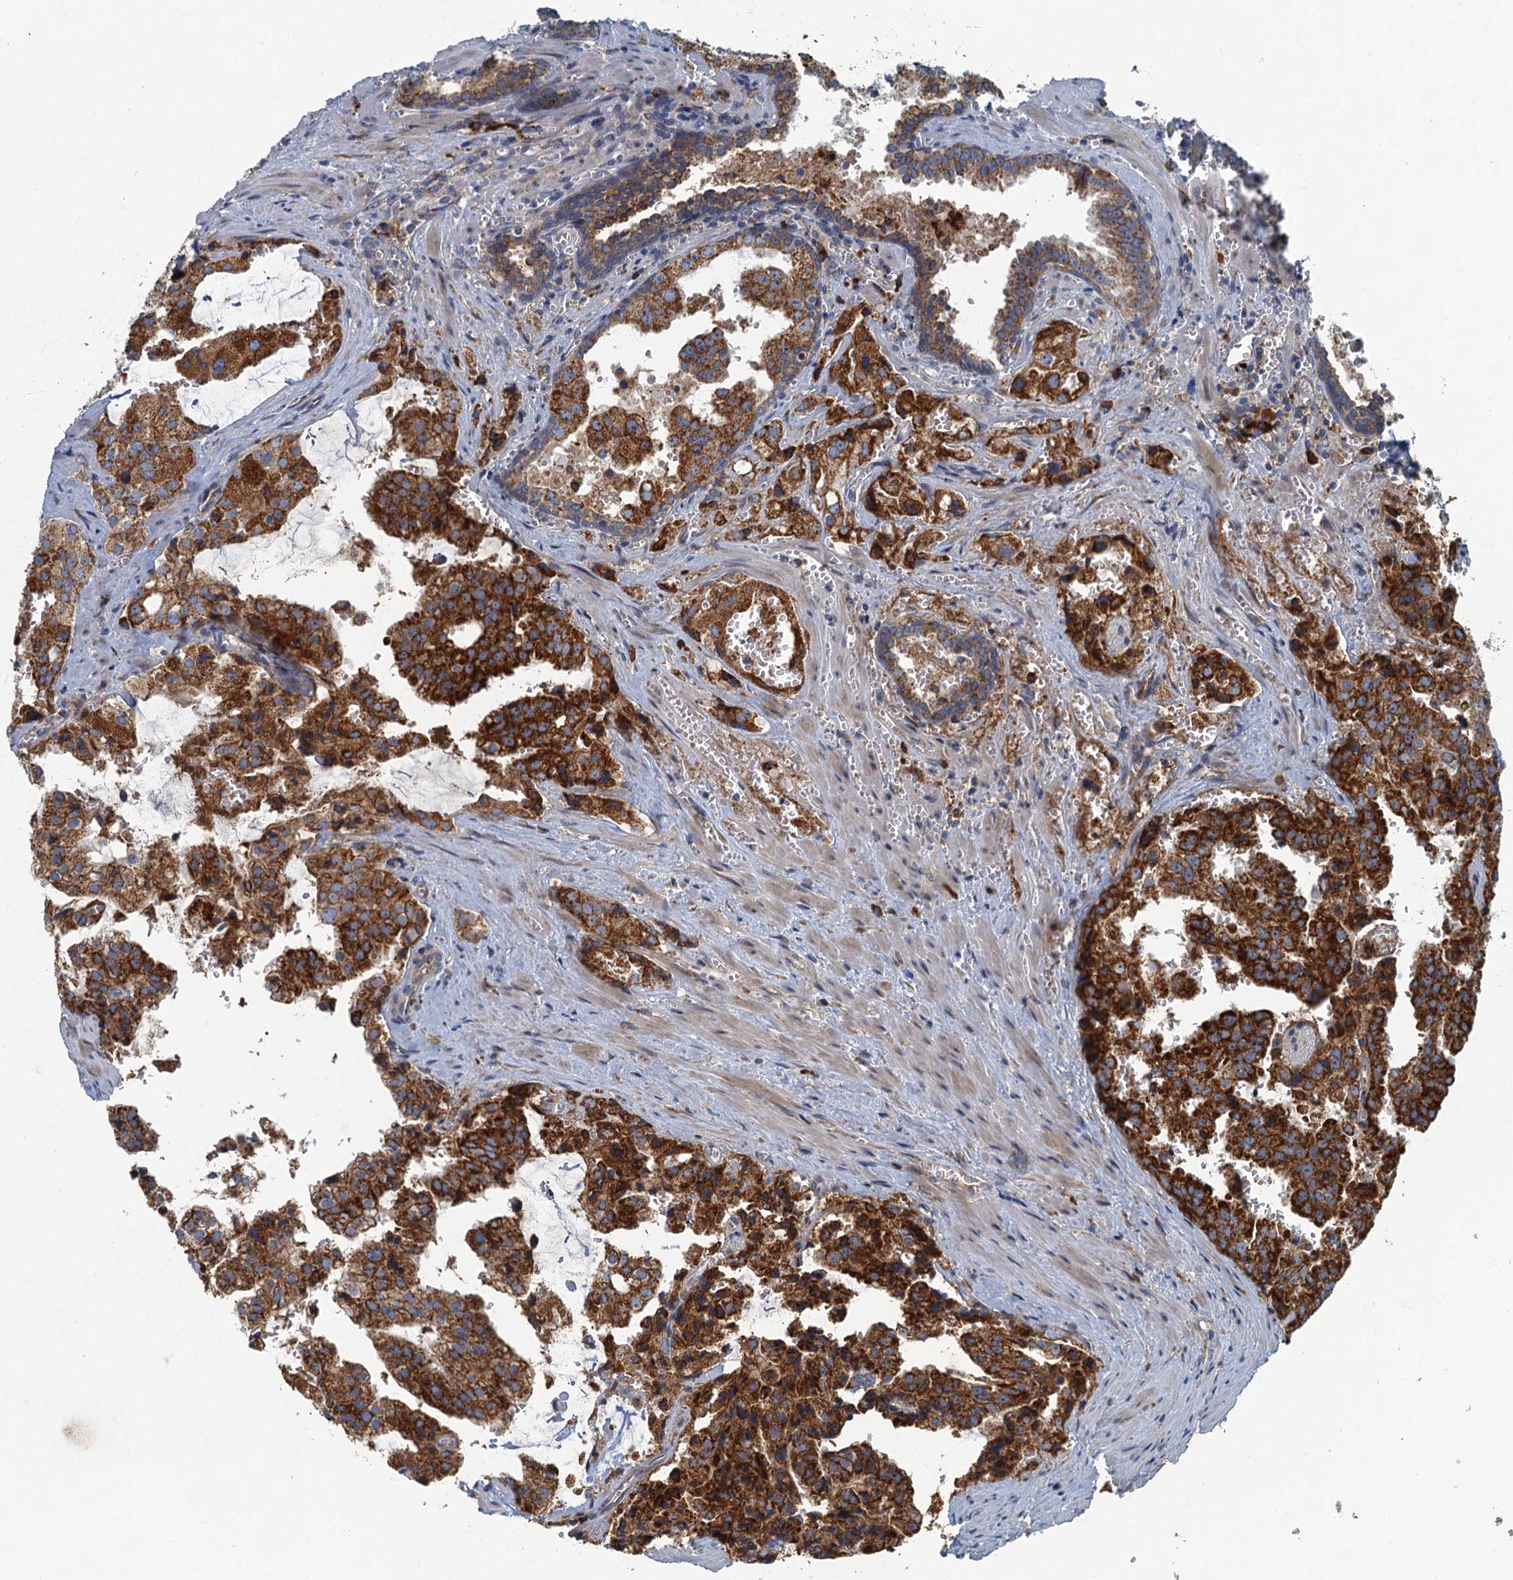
{"staining": {"intensity": "strong", "quantity": ">75%", "location": "cytoplasmic/membranous"}, "tissue": "prostate cancer", "cell_type": "Tumor cells", "image_type": "cancer", "snomed": [{"axis": "morphology", "description": "Adenocarcinoma, High grade"}, {"axis": "topography", "description": "Prostate"}], "caption": "This histopathology image demonstrates high-grade adenocarcinoma (prostate) stained with immunohistochemistry (IHC) to label a protein in brown. The cytoplasmic/membranous of tumor cells show strong positivity for the protein. Nuclei are counter-stained blue.", "gene": "SPDYC", "patient": {"sex": "male", "age": 68}}